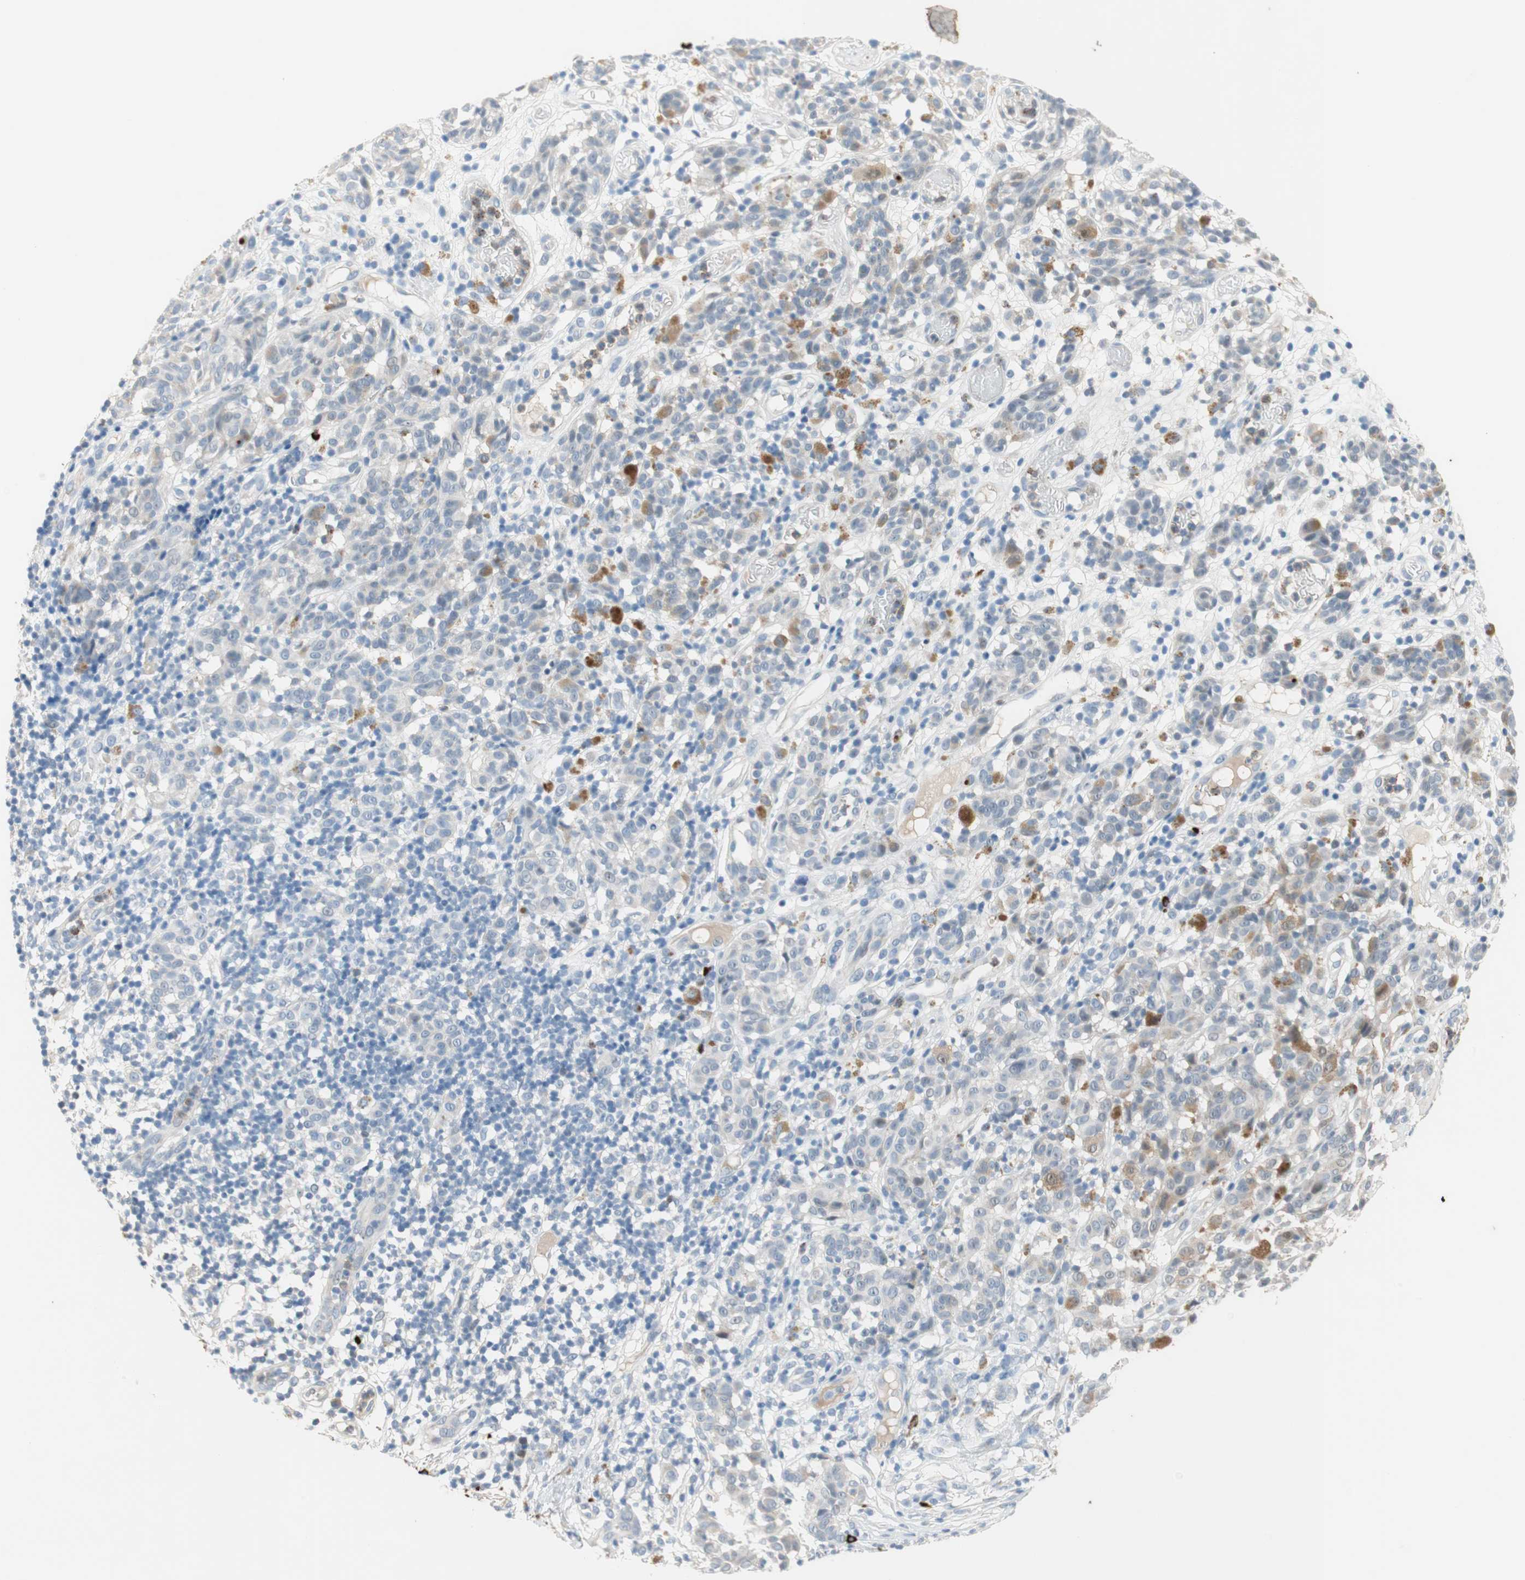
{"staining": {"intensity": "negative", "quantity": "none", "location": "none"}, "tissue": "melanoma", "cell_type": "Tumor cells", "image_type": "cancer", "snomed": [{"axis": "morphology", "description": "Malignant melanoma, NOS"}, {"axis": "topography", "description": "Skin"}], "caption": "Tumor cells are negative for brown protein staining in malignant melanoma.", "gene": "PDZK1", "patient": {"sex": "female", "age": 46}}